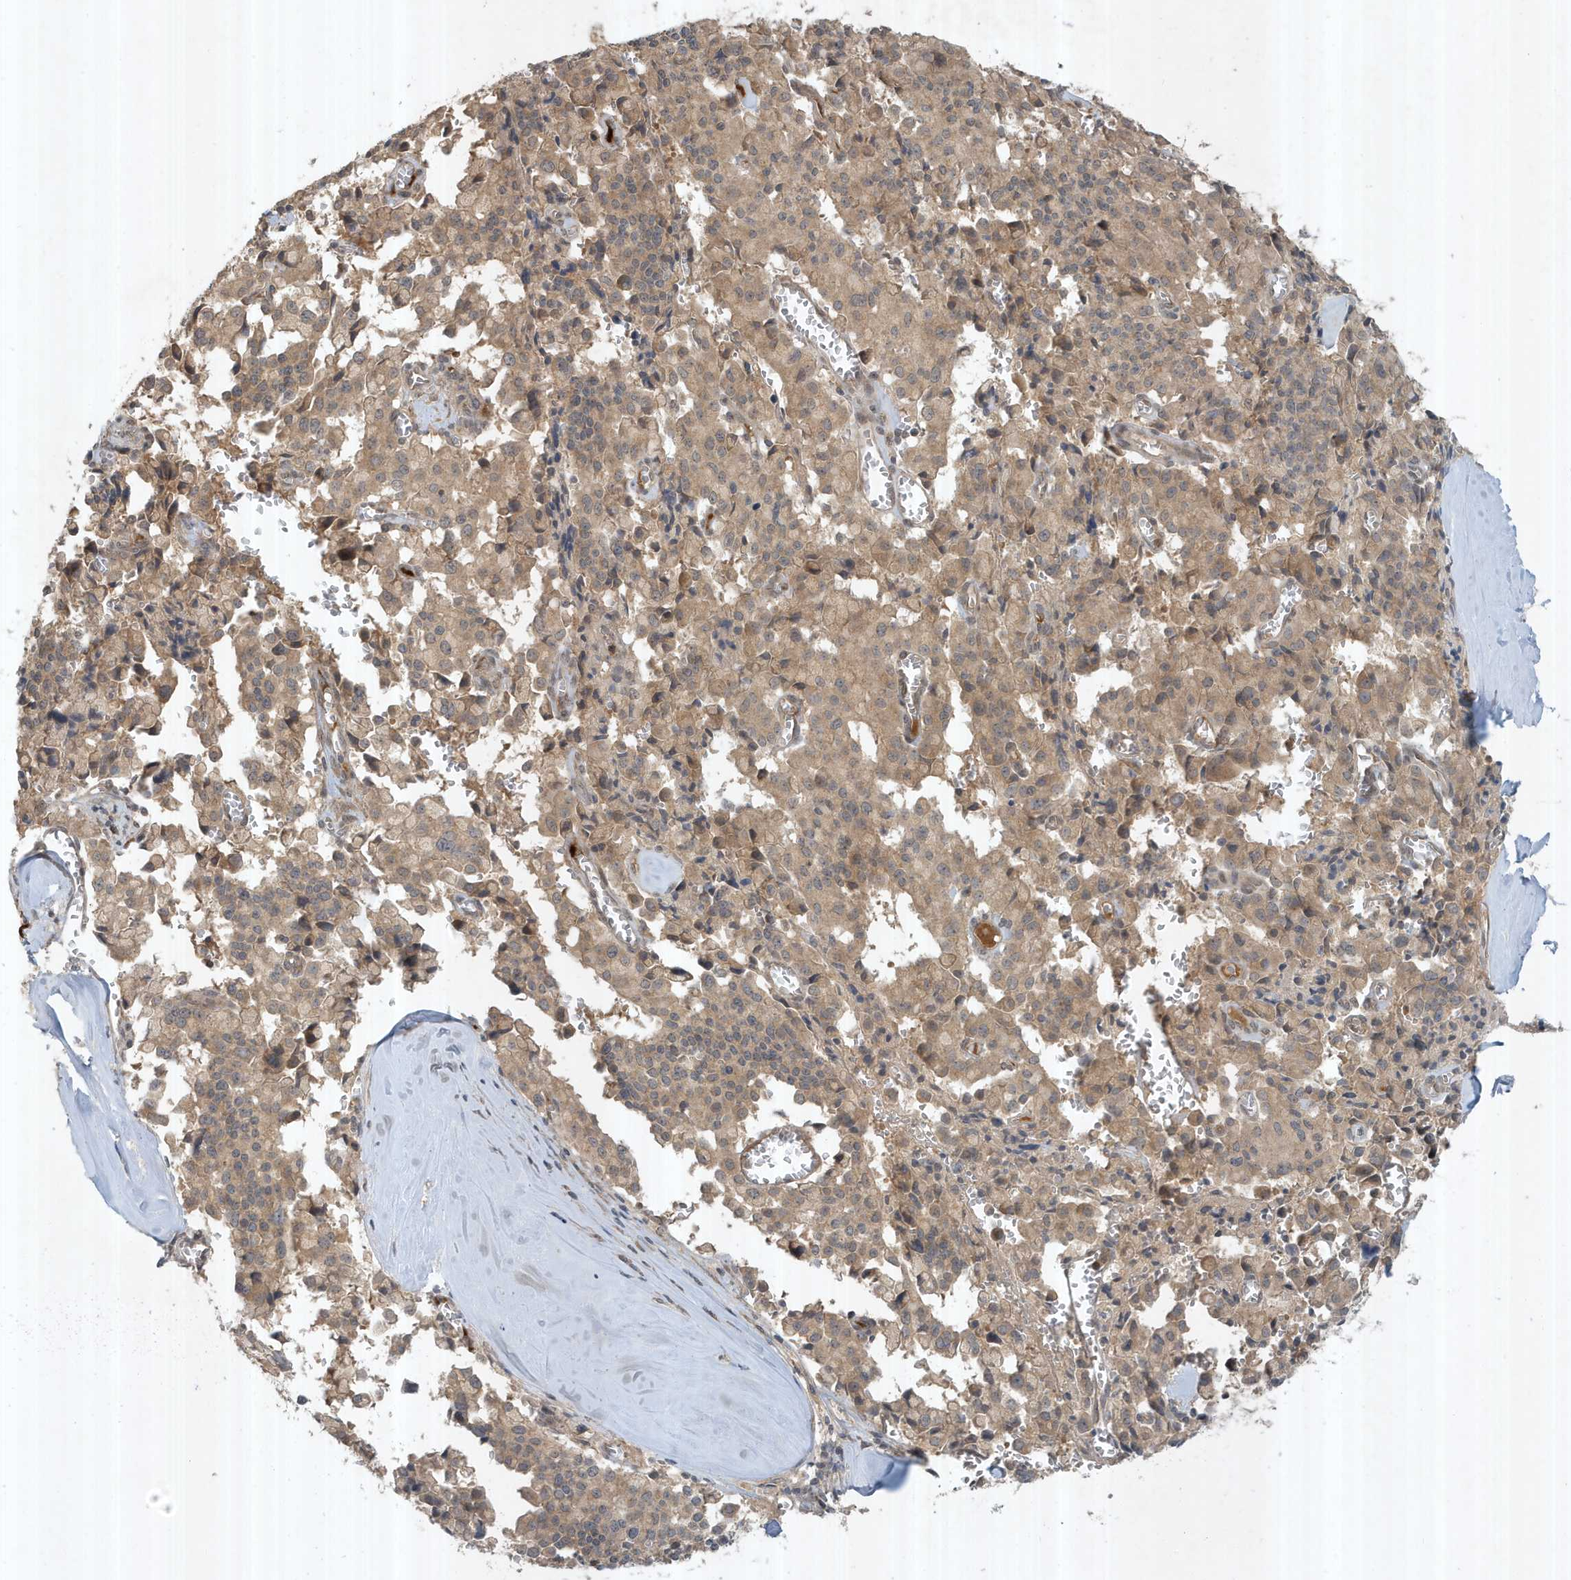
{"staining": {"intensity": "weak", "quantity": ">75%", "location": "cytoplasmic/membranous"}, "tissue": "pancreatic cancer", "cell_type": "Tumor cells", "image_type": "cancer", "snomed": [{"axis": "morphology", "description": "Adenocarcinoma, NOS"}, {"axis": "topography", "description": "Pancreas"}], "caption": "Brown immunohistochemical staining in adenocarcinoma (pancreatic) demonstrates weak cytoplasmic/membranous staining in about >75% of tumor cells.", "gene": "ABCB9", "patient": {"sex": "male", "age": 65}}